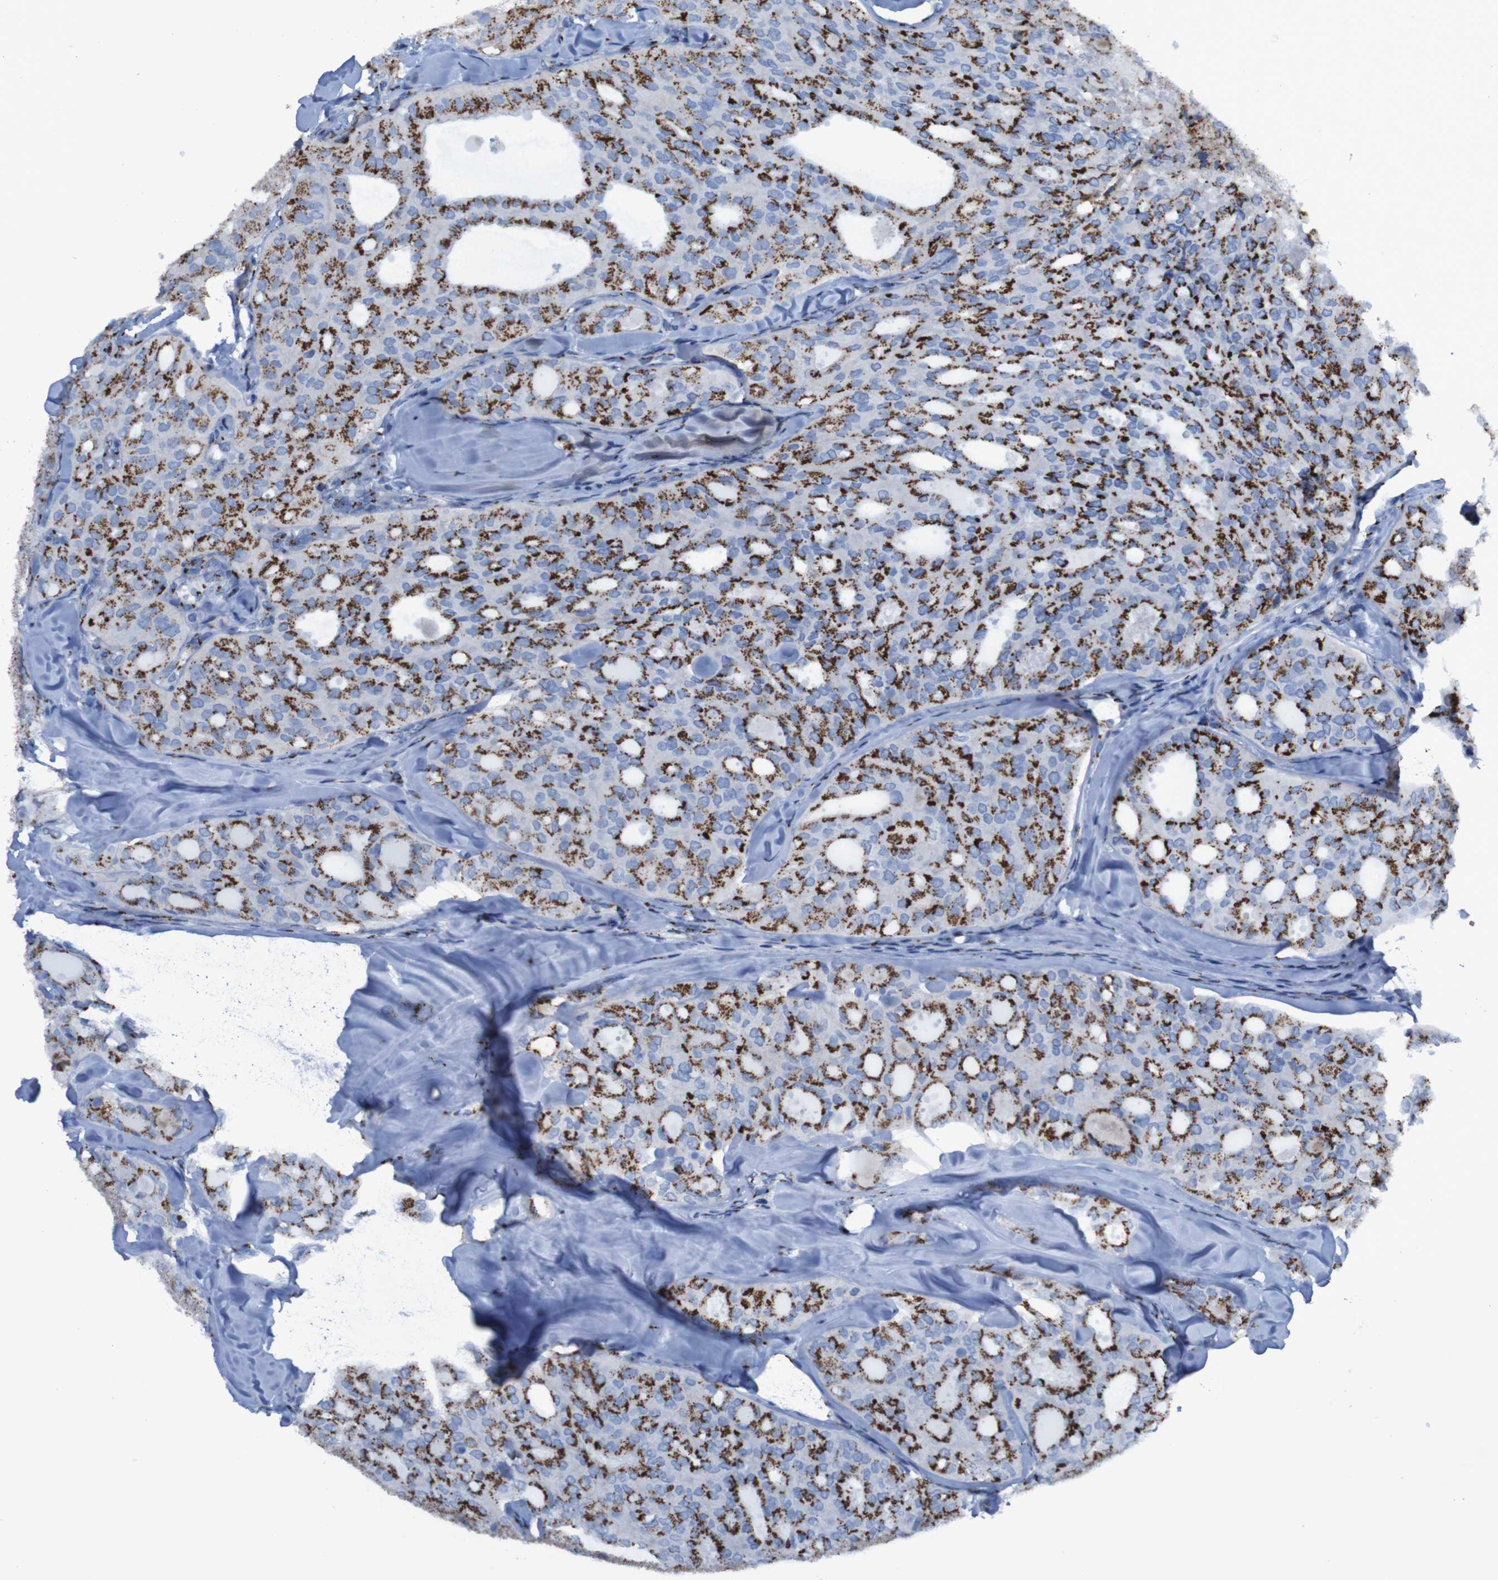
{"staining": {"intensity": "strong", "quantity": ">75%", "location": "cytoplasmic/membranous"}, "tissue": "thyroid cancer", "cell_type": "Tumor cells", "image_type": "cancer", "snomed": [{"axis": "morphology", "description": "Follicular adenoma carcinoma, NOS"}, {"axis": "topography", "description": "Thyroid gland"}], "caption": "The micrograph exhibits staining of thyroid cancer, revealing strong cytoplasmic/membranous protein positivity (brown color) within tumor cells.", "gene": "GOLM1", "patient": {"sex": "male", "age": 75}}